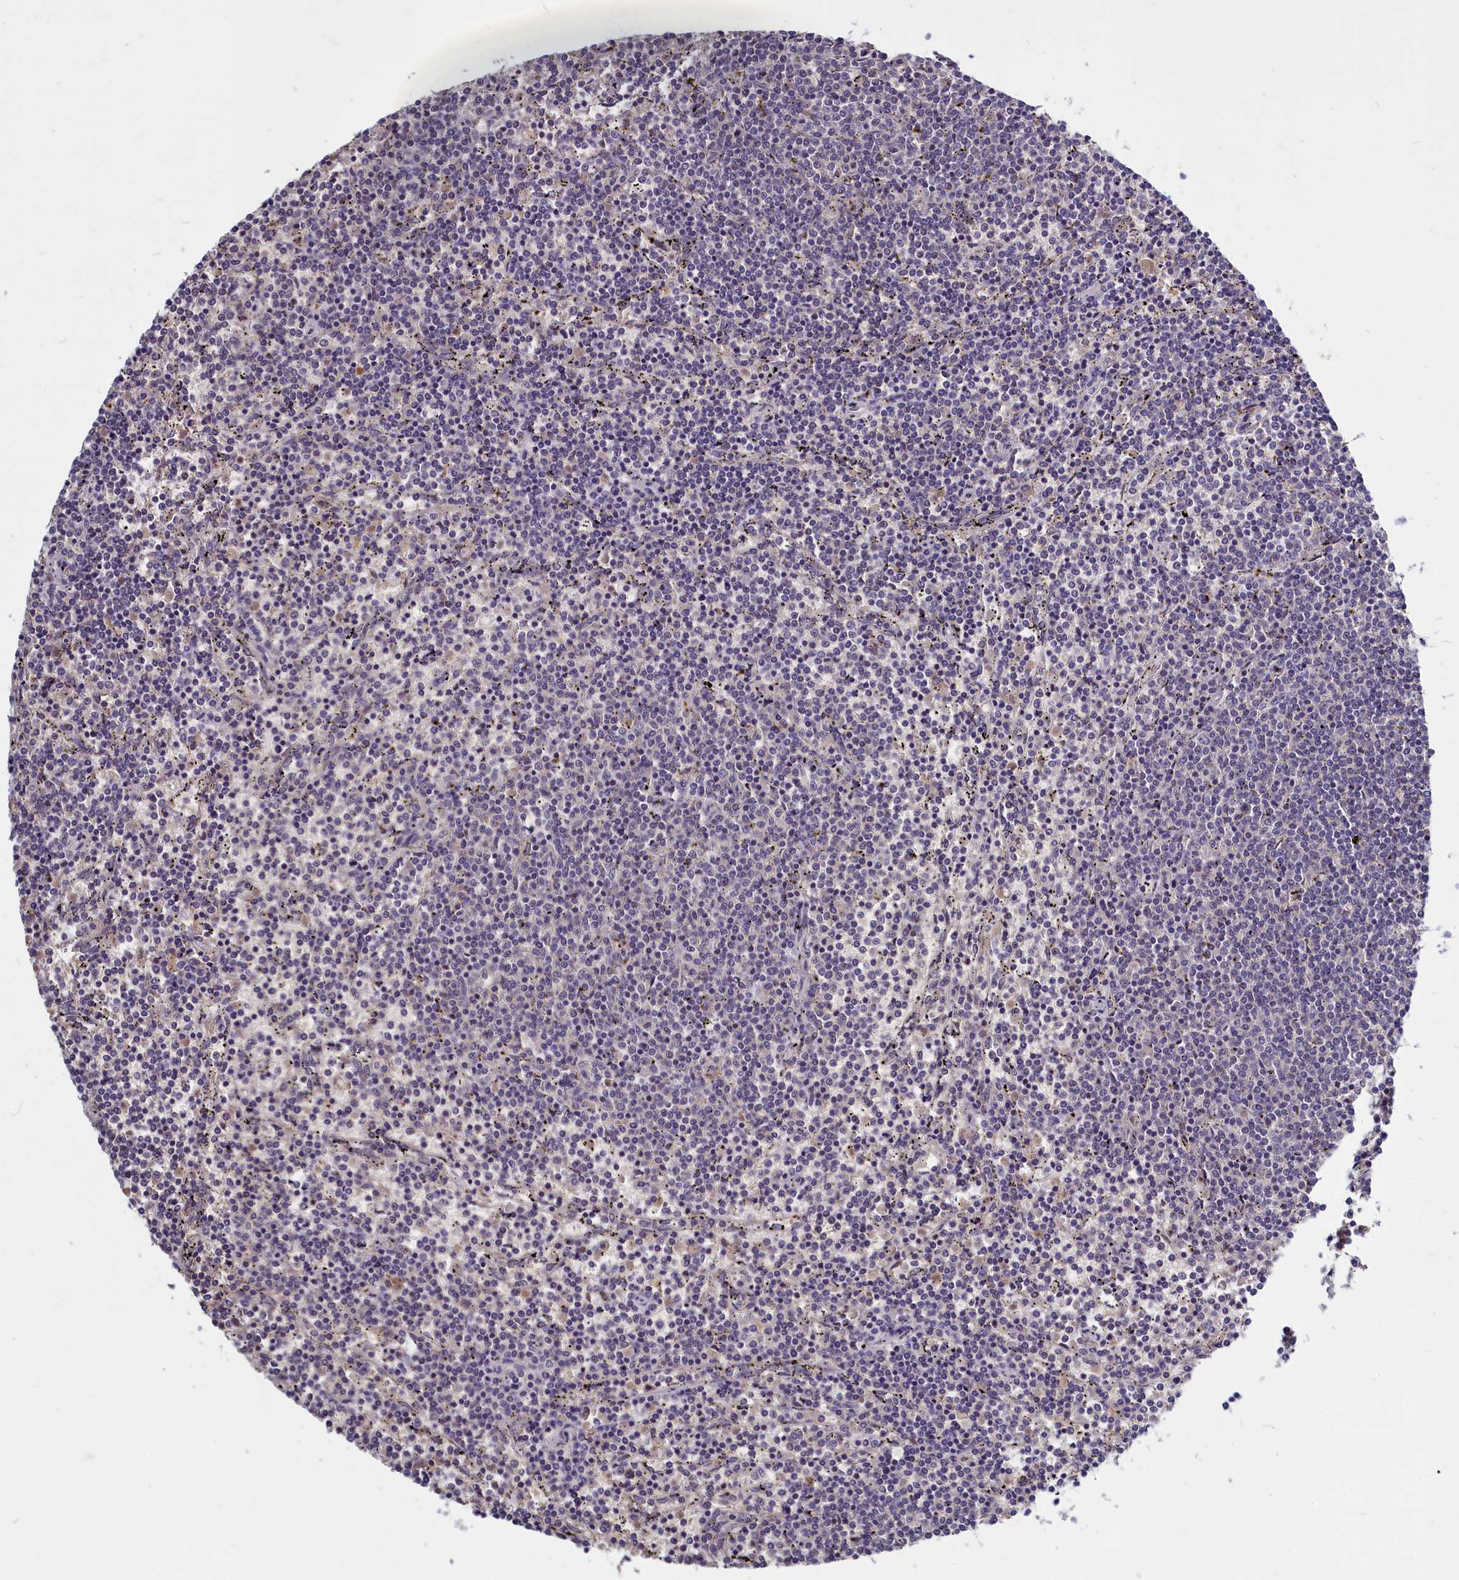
{"staining": {"intensity": "negative", "quantity": "none", "location": "none"}, "tissue": "lymphoma", "cell_type": "Tumor cells", "image_type": "cancer", "snomed": [{"axis": "morphology", "description": "Malignant lymphoma, non-Hodgkin's type, Low grade"}, {"axis": "topography", "description": "Spleen"}], "caption": "IHC photomicrograph of neoplastic tissue: human malignant lymphoma, non-Hodgkin's type (low-grade) stained with DAB displays no significant protein positivity in tumor cells. (DAB (3,3'-diaminobenzidine) IHC visualized using brightfield microscopy, high magnification).", "gene": "SV2C", "patient": {"sex": "female", "age": 50}}